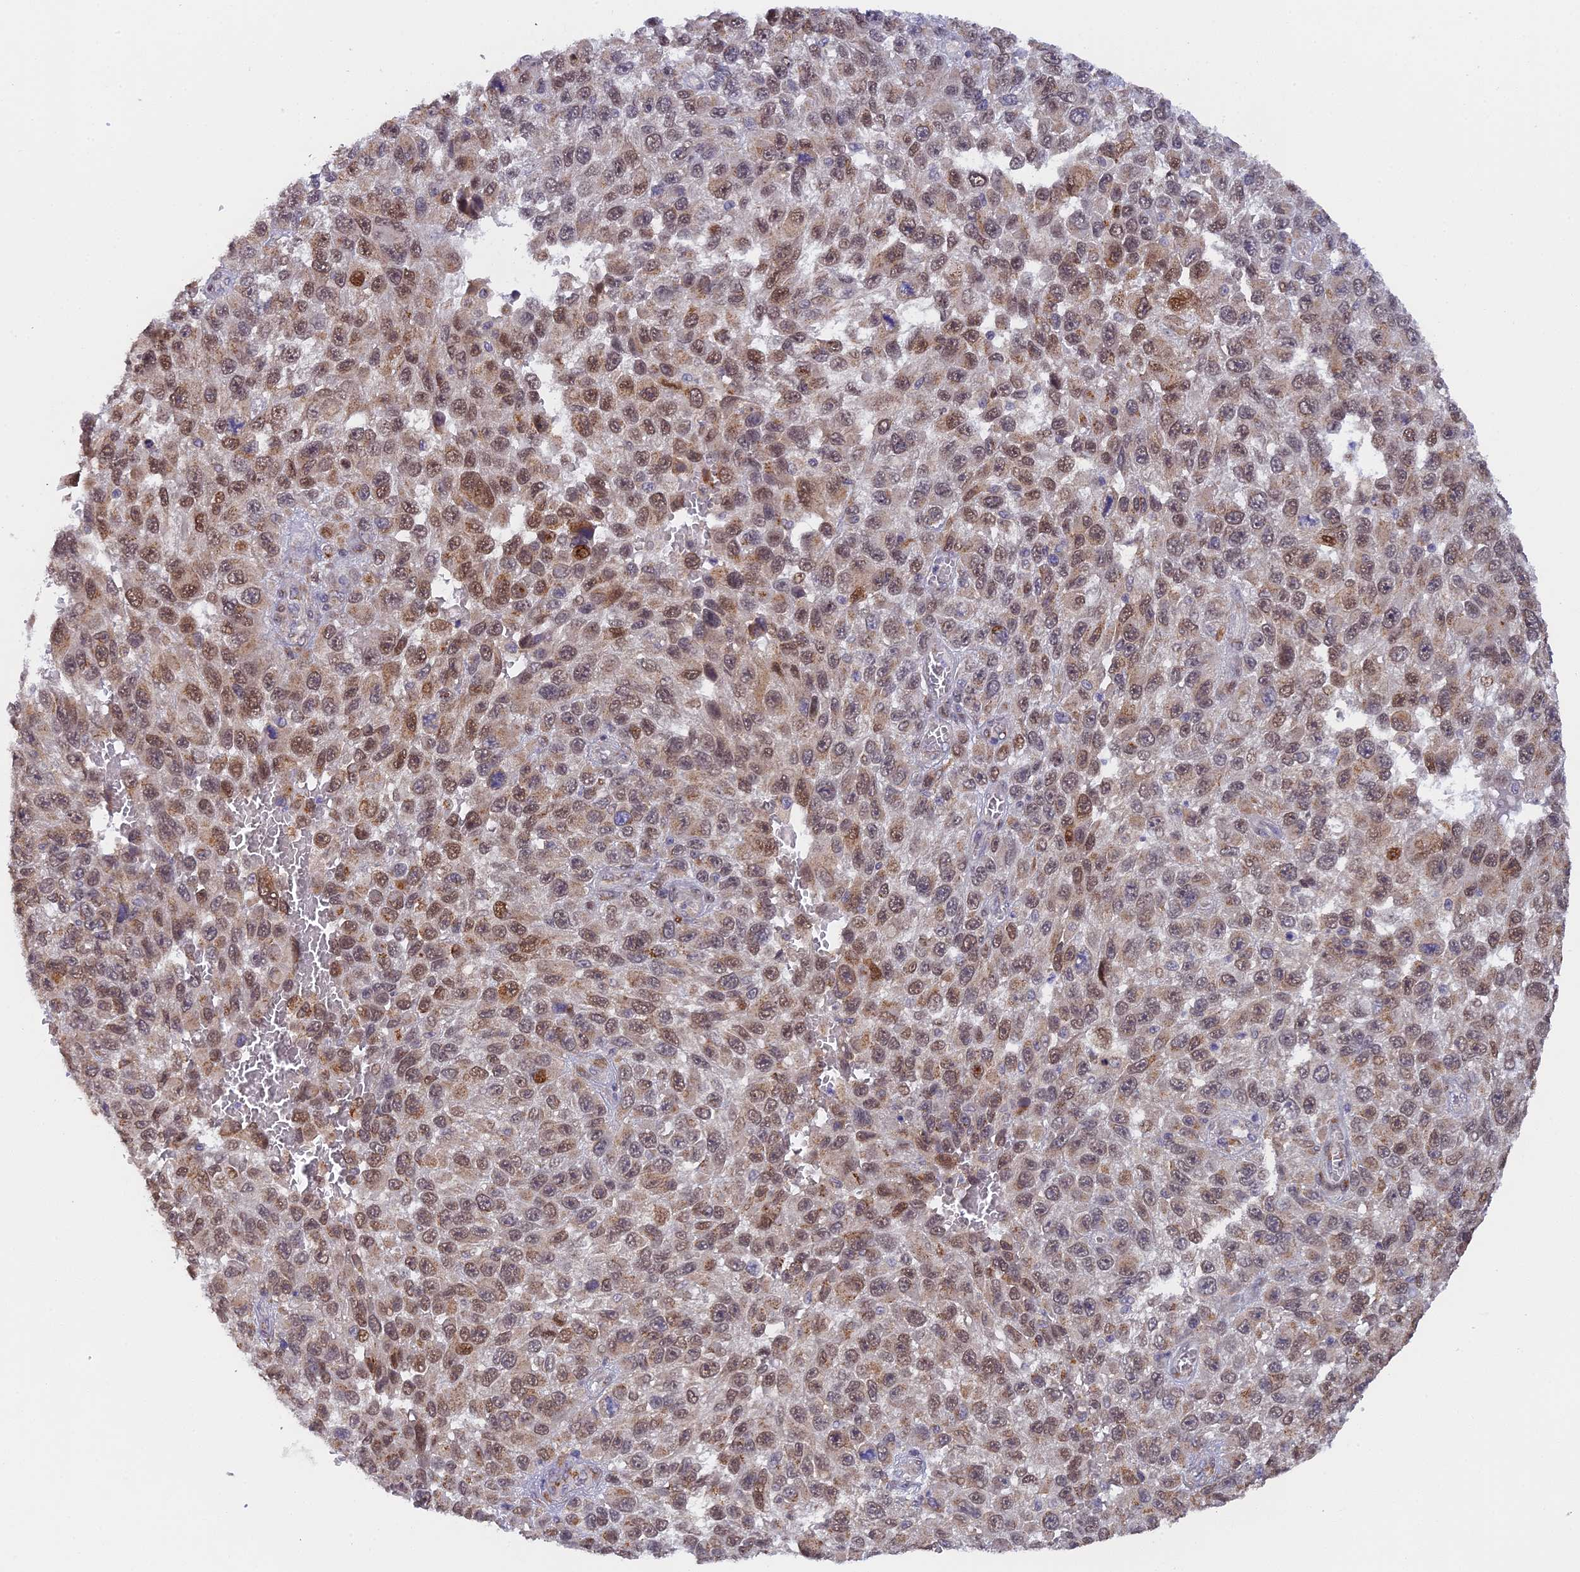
{"staining": {"intensity": "moderate", "quantity": ">75%", "location": "nuclear"}, "tissue": "melanoma", "cell_type": "Tumor cells", "image_type": "cancer", "snomed": [{"axis": "morphology", "description": "Normal tissue, NOS"}, {"axis": "morphology", "description": "Malignant melanoma, NOS"}, {"axis": "topography", "description": "Skin"}], "caption": "Melanoma stained with a protein marker exhibits moderate staining in tumor cells.", "gene": "SNX17", "patient": {"sex": "female", "age": 96}}